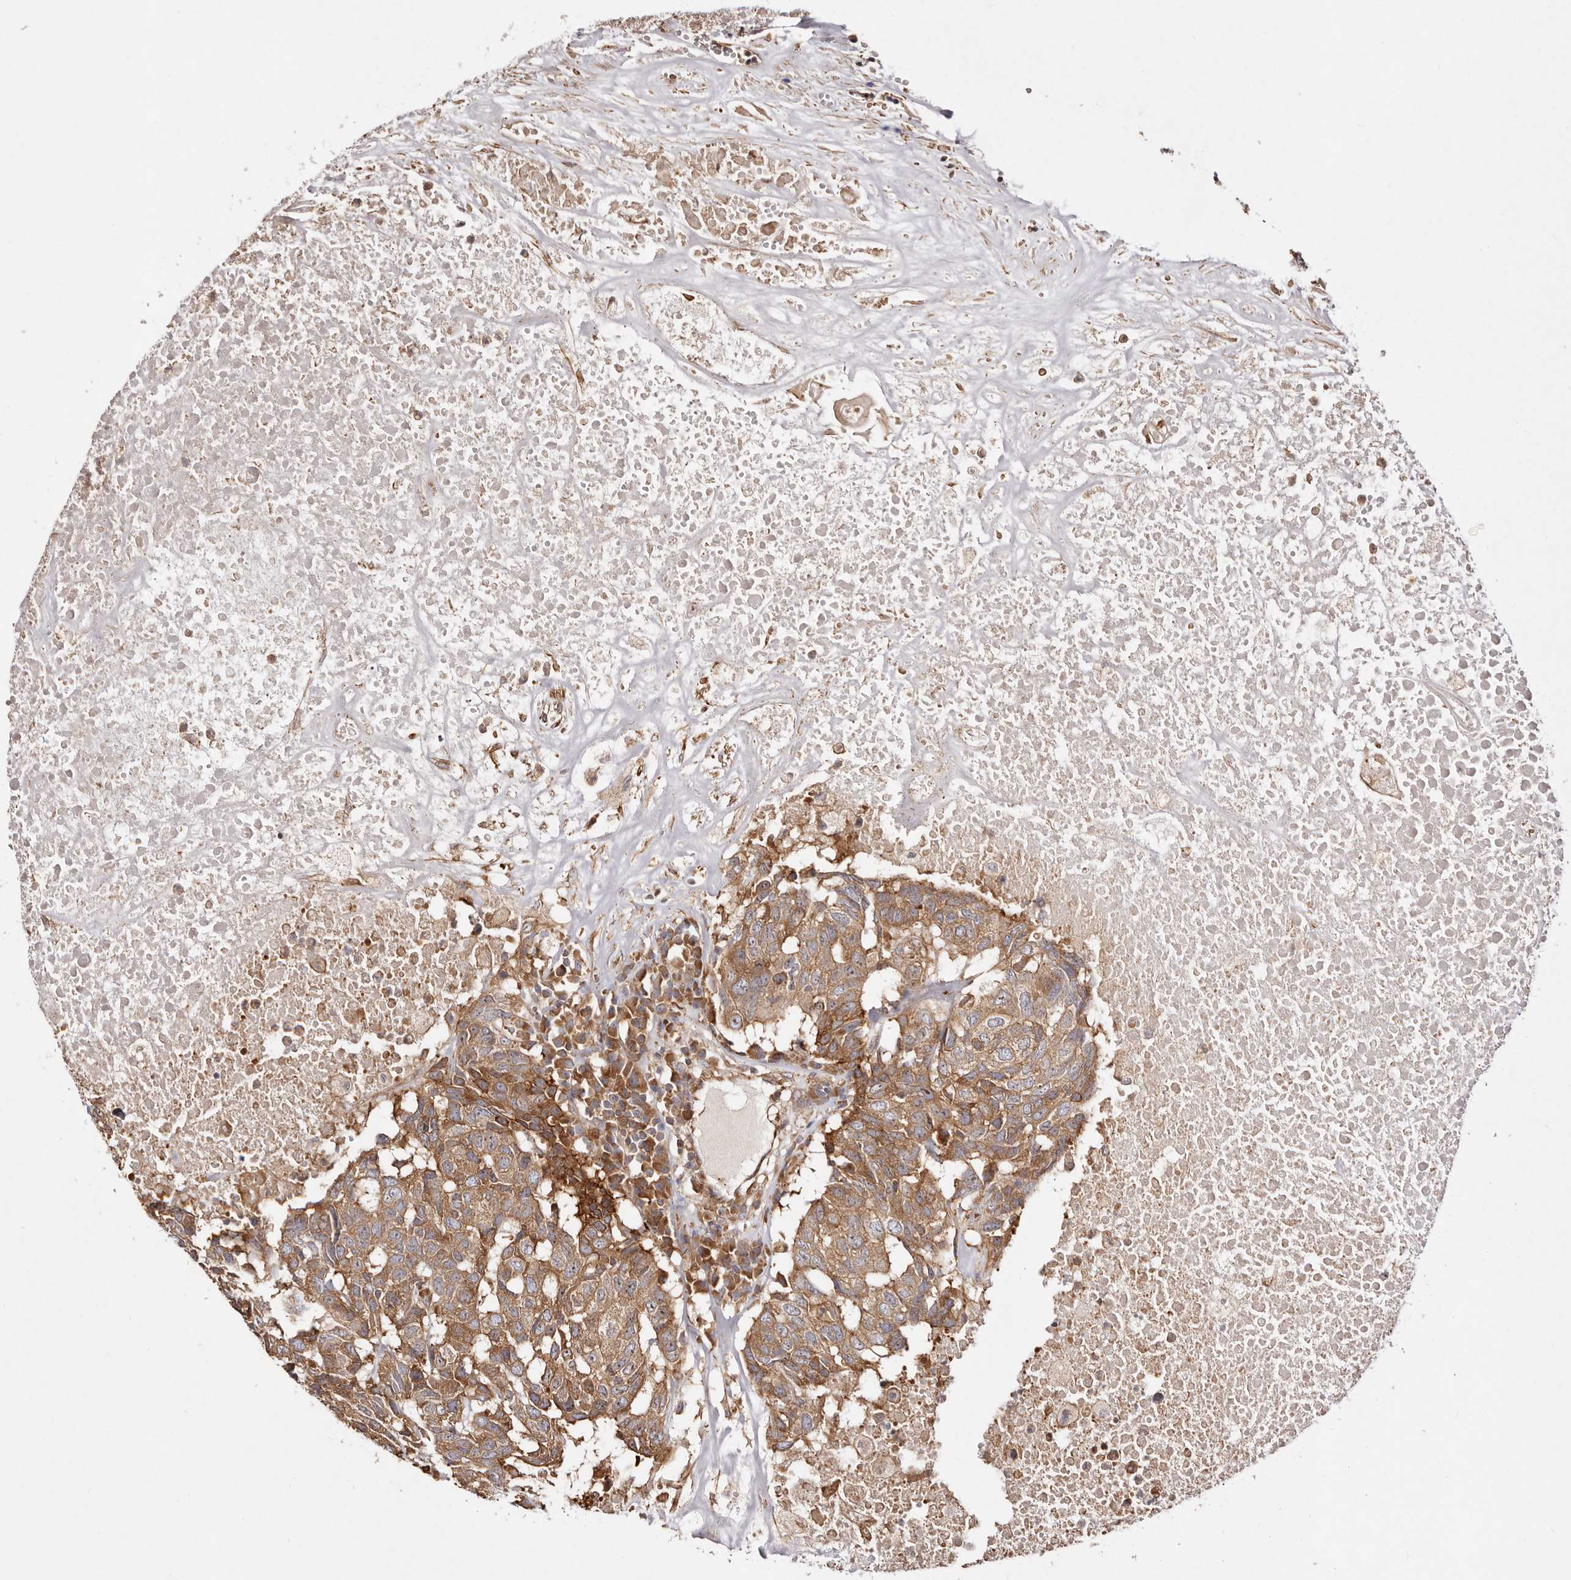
{"staining": {"intensity": "strong", "quantity": ">75%", "location": "cytoplasmic/membranous,nuclear"}, "tissue": "head and neck cancer", "cell_type": "Tumor cells", "image_type": "cancer", "snomed": [{"axis": "morphology", "description": "Squamous cell carcinoma, NOS"}, {"axis": "topography", "description": "Head-Neck"}], "caption": "A high amount of strong cytoplasmic/membranous and nuclear staining is identified in about >75% of tumor cells in squamous cell carcinoma (head and neck) tissue.", "gene": "RPS6", "patient": {"sex": "male", "age": 66}}